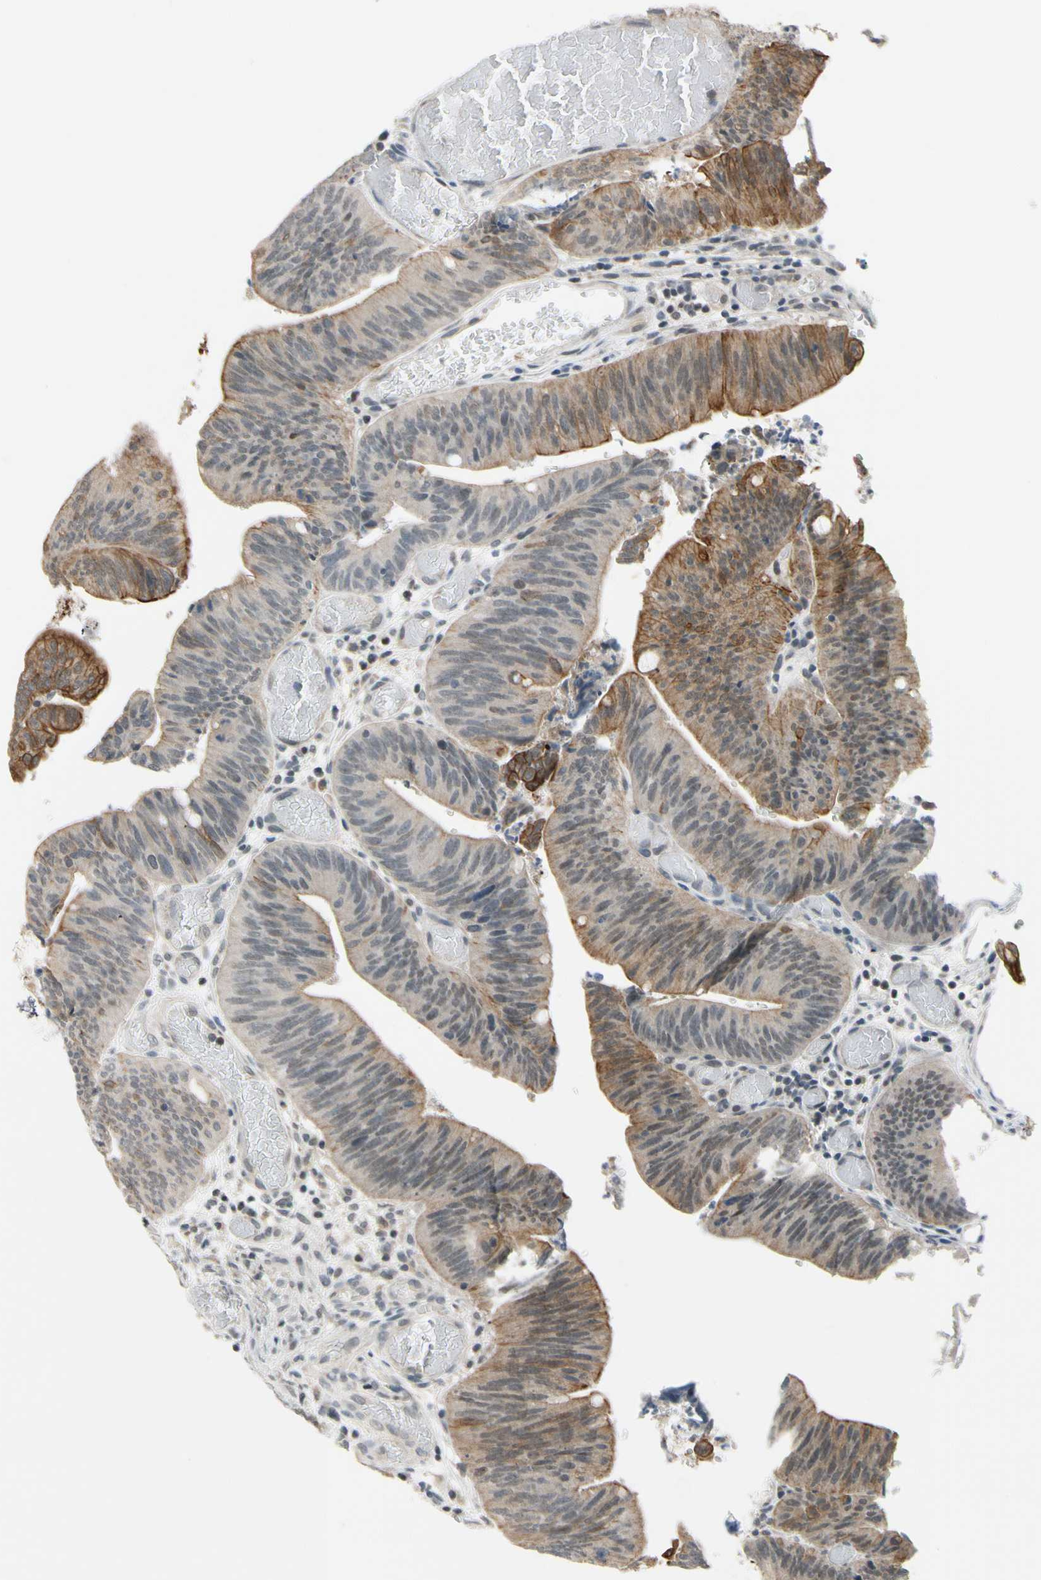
{"staining": {"intensity": "moderate", "quantity": "25%-75%", "location": "cytoplasmic/membranous"}, "tissue": "colorectal cancer", "cell_type": "Tumor cells", "image_type": "cancer", "snomed": [{"axis": "morphology", "description": "Adenocarcinoma, NOS"}, {"axis": "topography", "description": "Rectum"}], "caption": "About 25%-75% of tumor cells in colorectal adenocarcinoma reveal moderate cytoplasmic/membranous protein positivity as visualized by brown immunohistochemical staining.", "gene": "TAF12", "patient": {"sex": "female", "age": 66}}